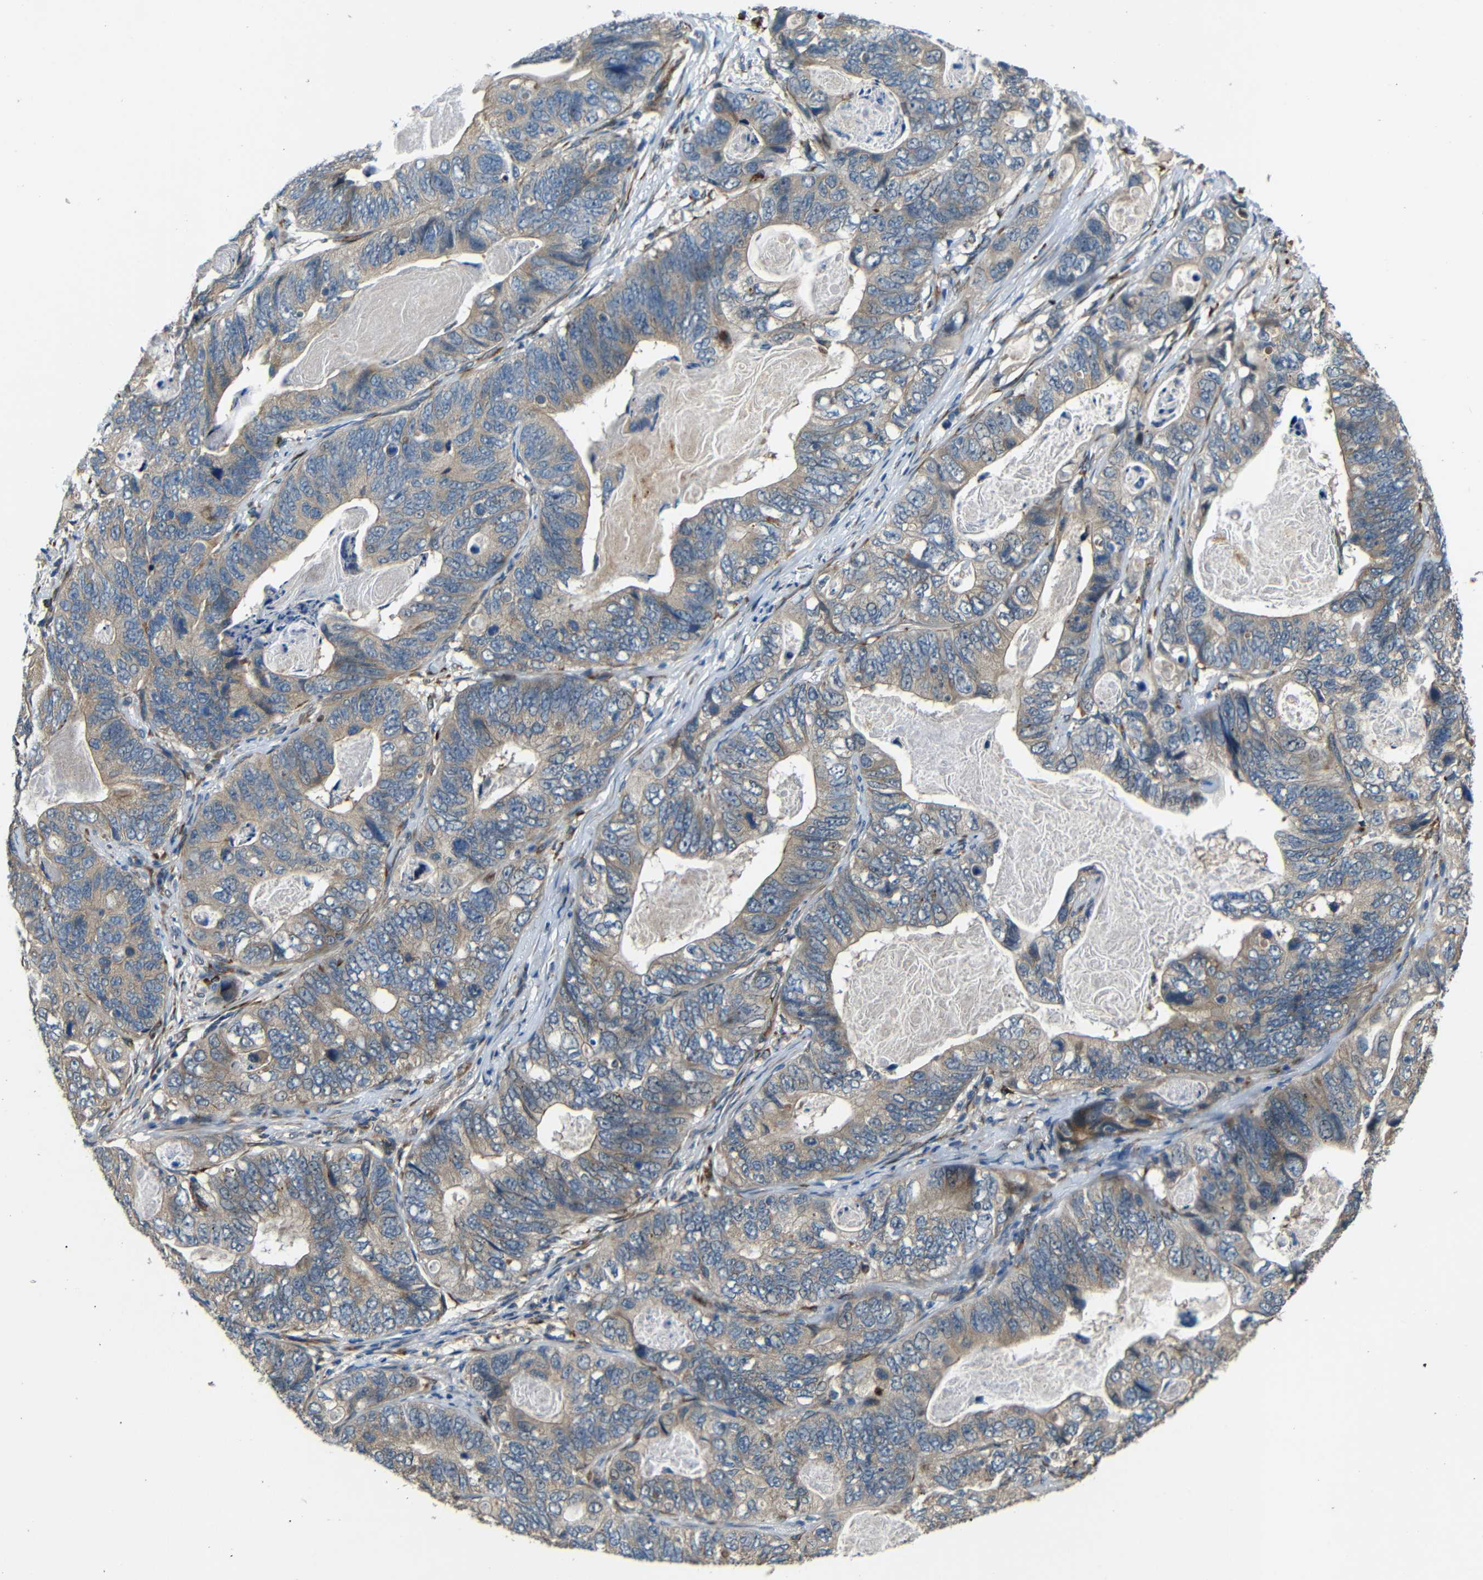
{"staining": {"intensity": "weak", "quantity": ">75%", "location": "cytoplasmic/membranous"}, "tissue": "stomach cancer", "cell_type": "Tumor cells", "image_type": "cancer", "snomed": [{"axis": "morphology", "description": "Adenocarcinoma, NOS"}, {"axis": "topography", "description": "Stomach"}], "caption": "Human stomach cancer stained with a protein marker shows weak staining in tumor cells.", "gene": "ATP7A", "patient": {"sex": "female", "age": 89}}